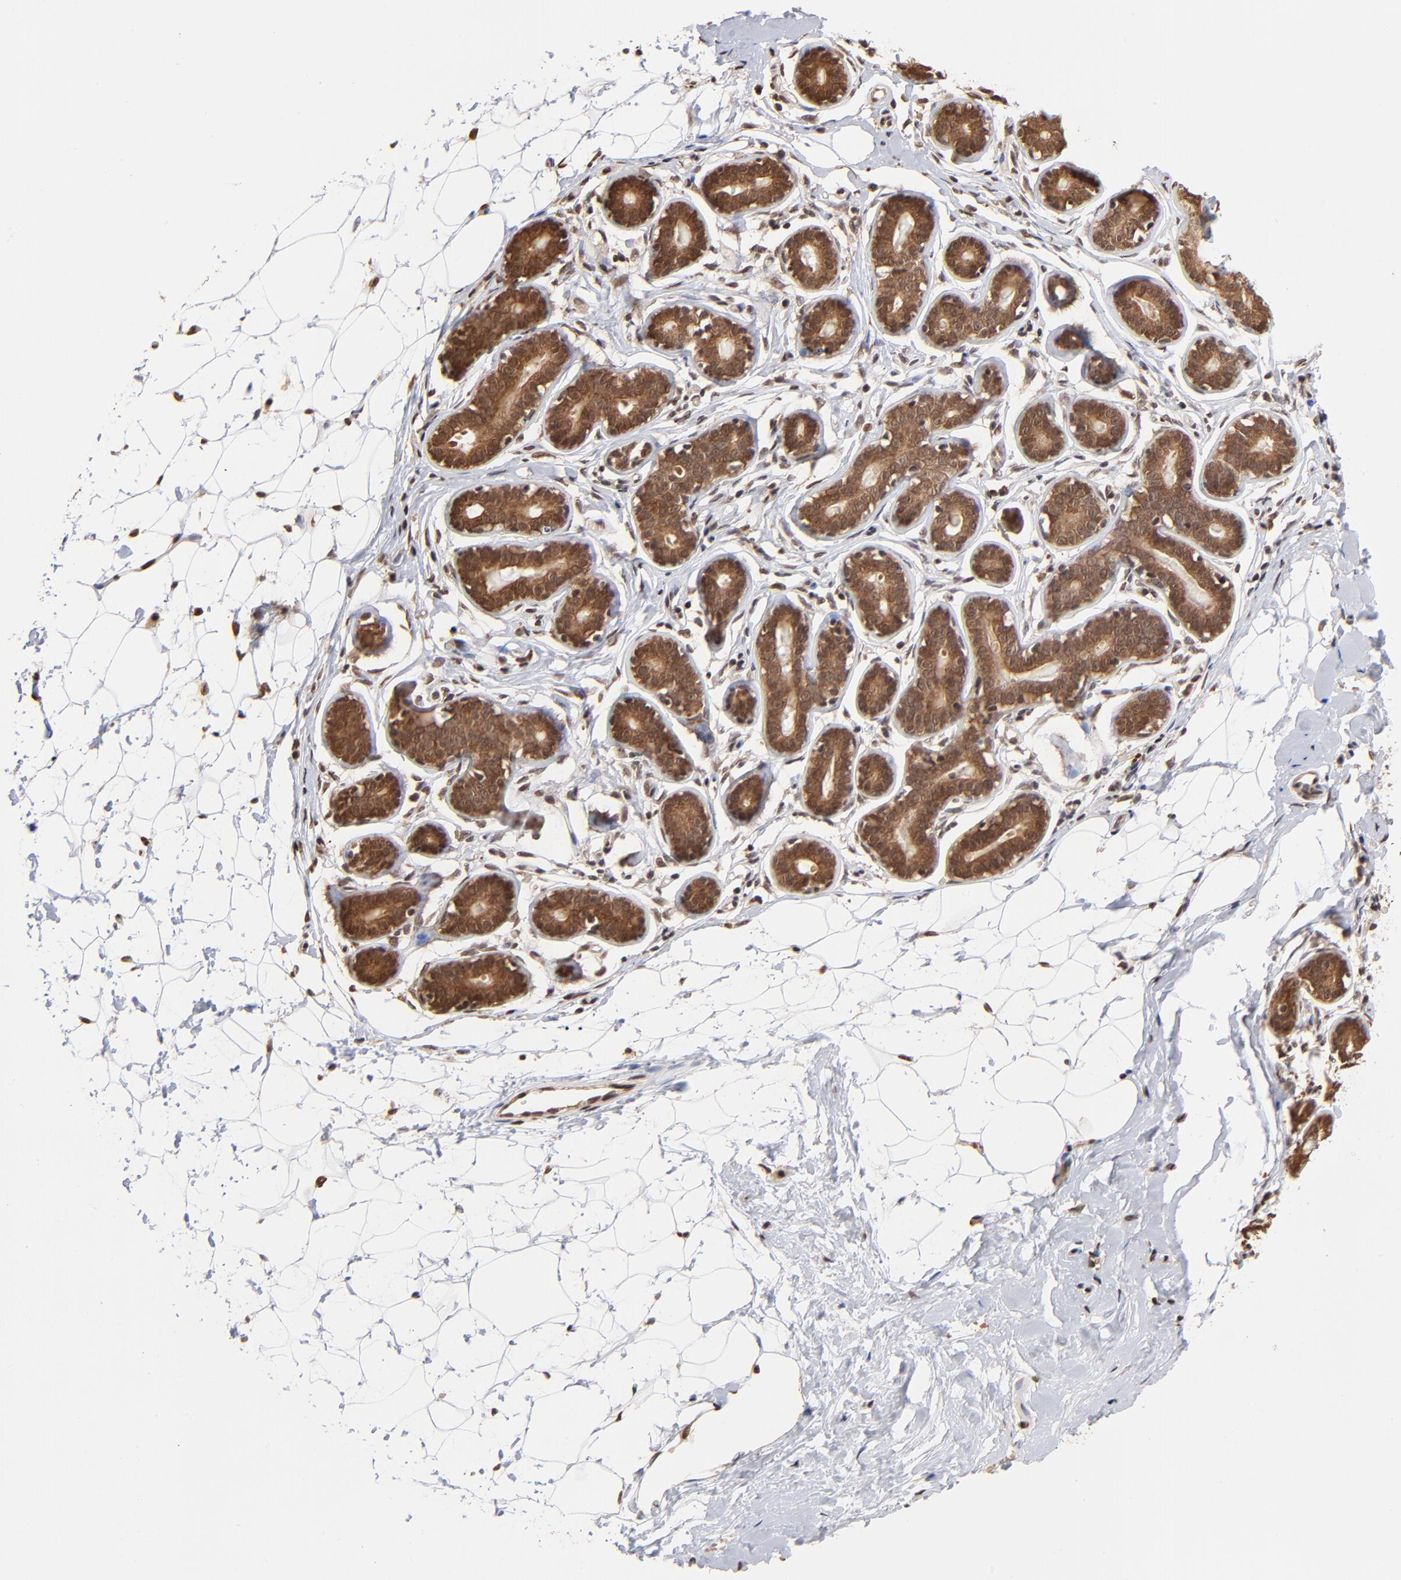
{"staining": {"intensity": "strong", "quantity": ">75%", "location": "nuclear"}, "tissue": "breast", "cell_type": "Adipocytes", "image_type": "normal", "snomed": [{"axis": "morphology", "description": "Normal tissue, NOS"}, {"axis": "topography", "description": "Breast"}], "caption": "Immunohistochemical staining of benign human breast displays >75% levels of strong nuclear protein staining in approximately >75% of adipocytes.", "gene": "BRPF1", "patient": {"sex": "female", "age": 22}}